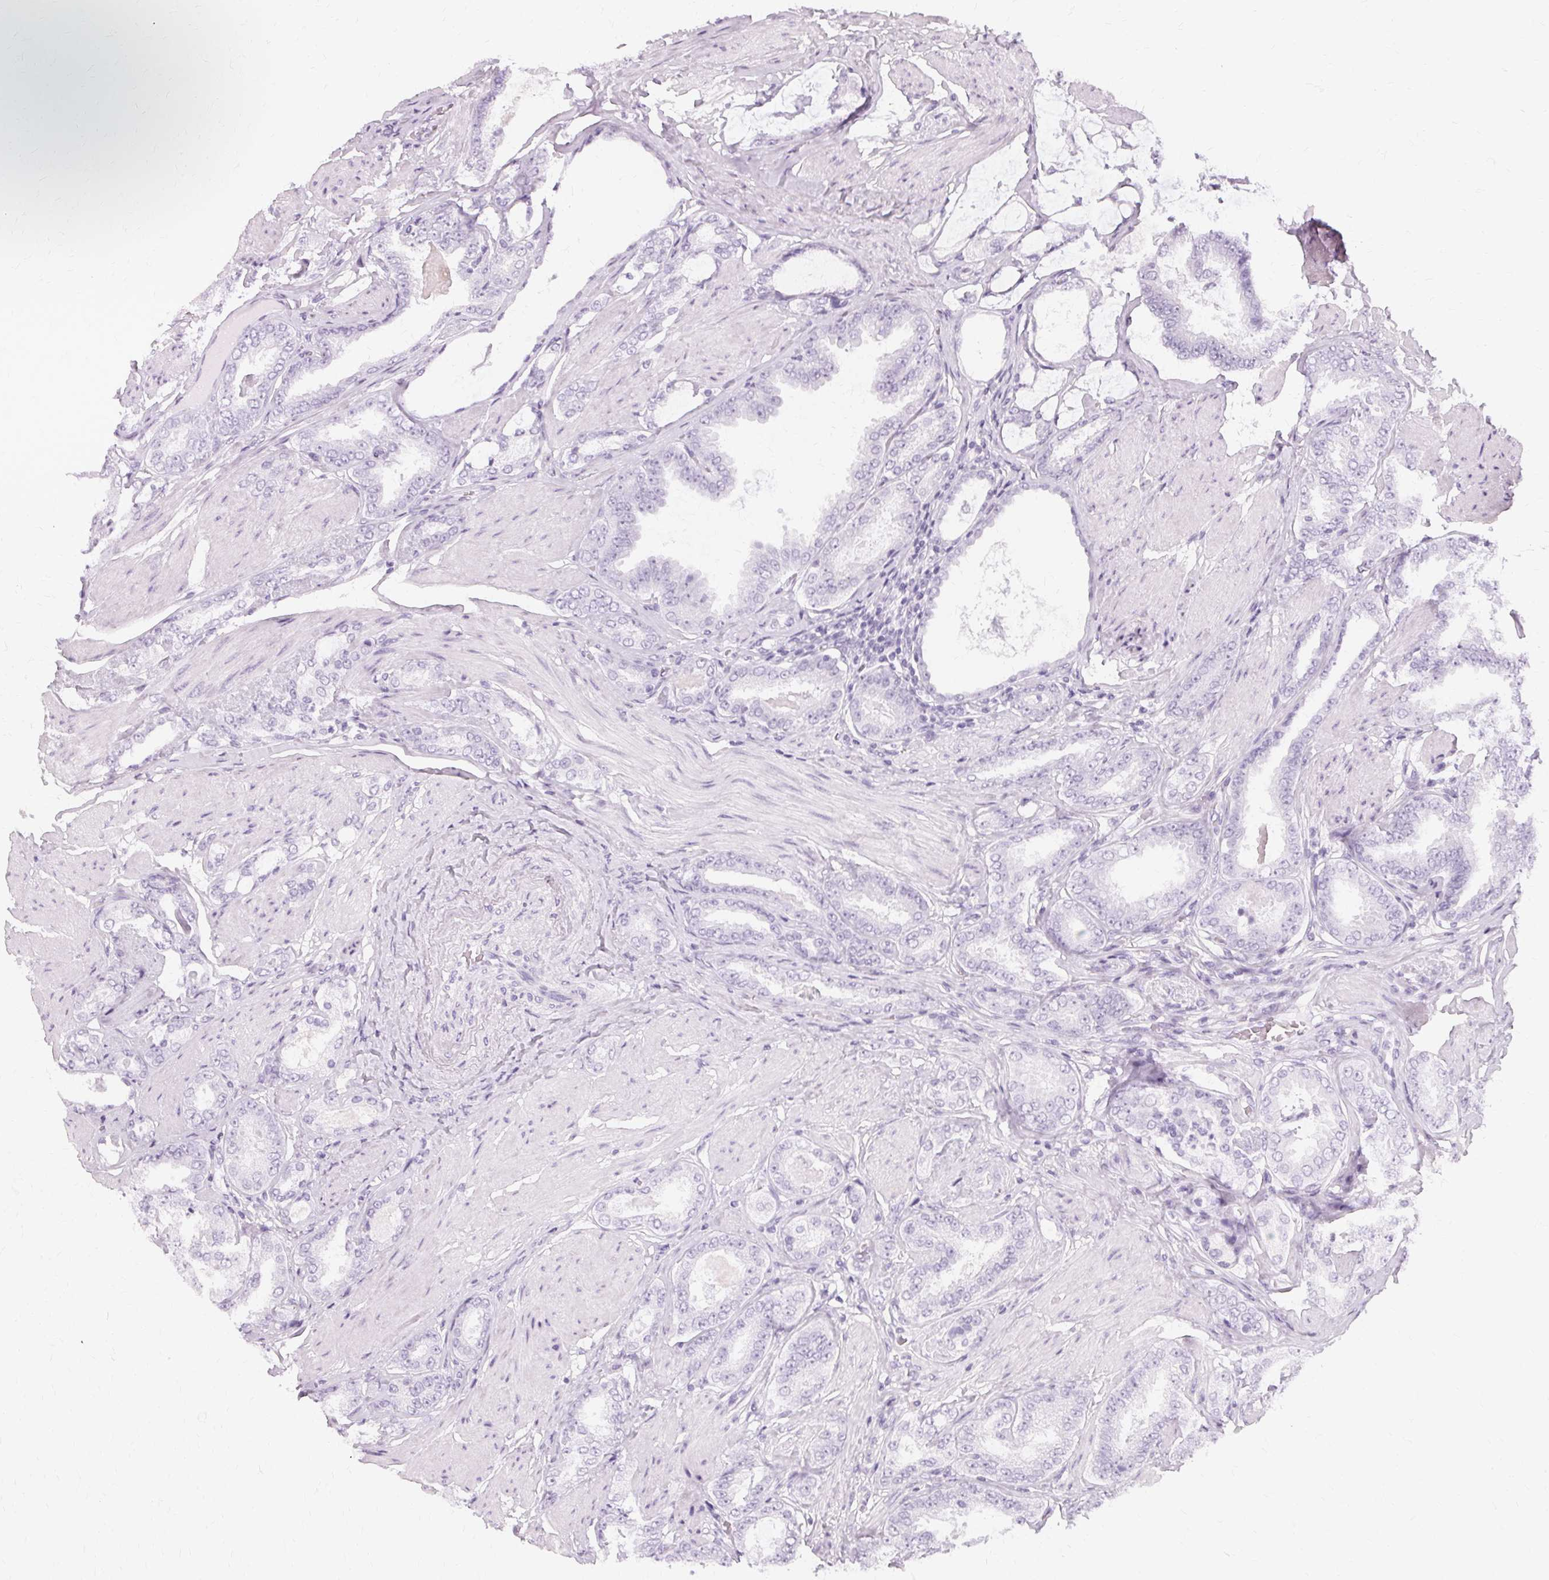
{"staining": {"intensity": "negative", "quantity": "none", "location": "none"}, "tissue": "prostate cancer", "cell_type": "Tumor cells", "image_type": "cancer", "snomed": [{"axis": "morphology", "description": "Adenocarcinoma, High grade"}, {"axis": "topography", "description": "Prostate"}], "caption": "This is an immunohistochemistry image of prostate cancer (high-grade adenocarcinoma). There is no positivity in tumor cells.", "gene": "KRT6C", "patient": {"sex": "male", "age": 63}}